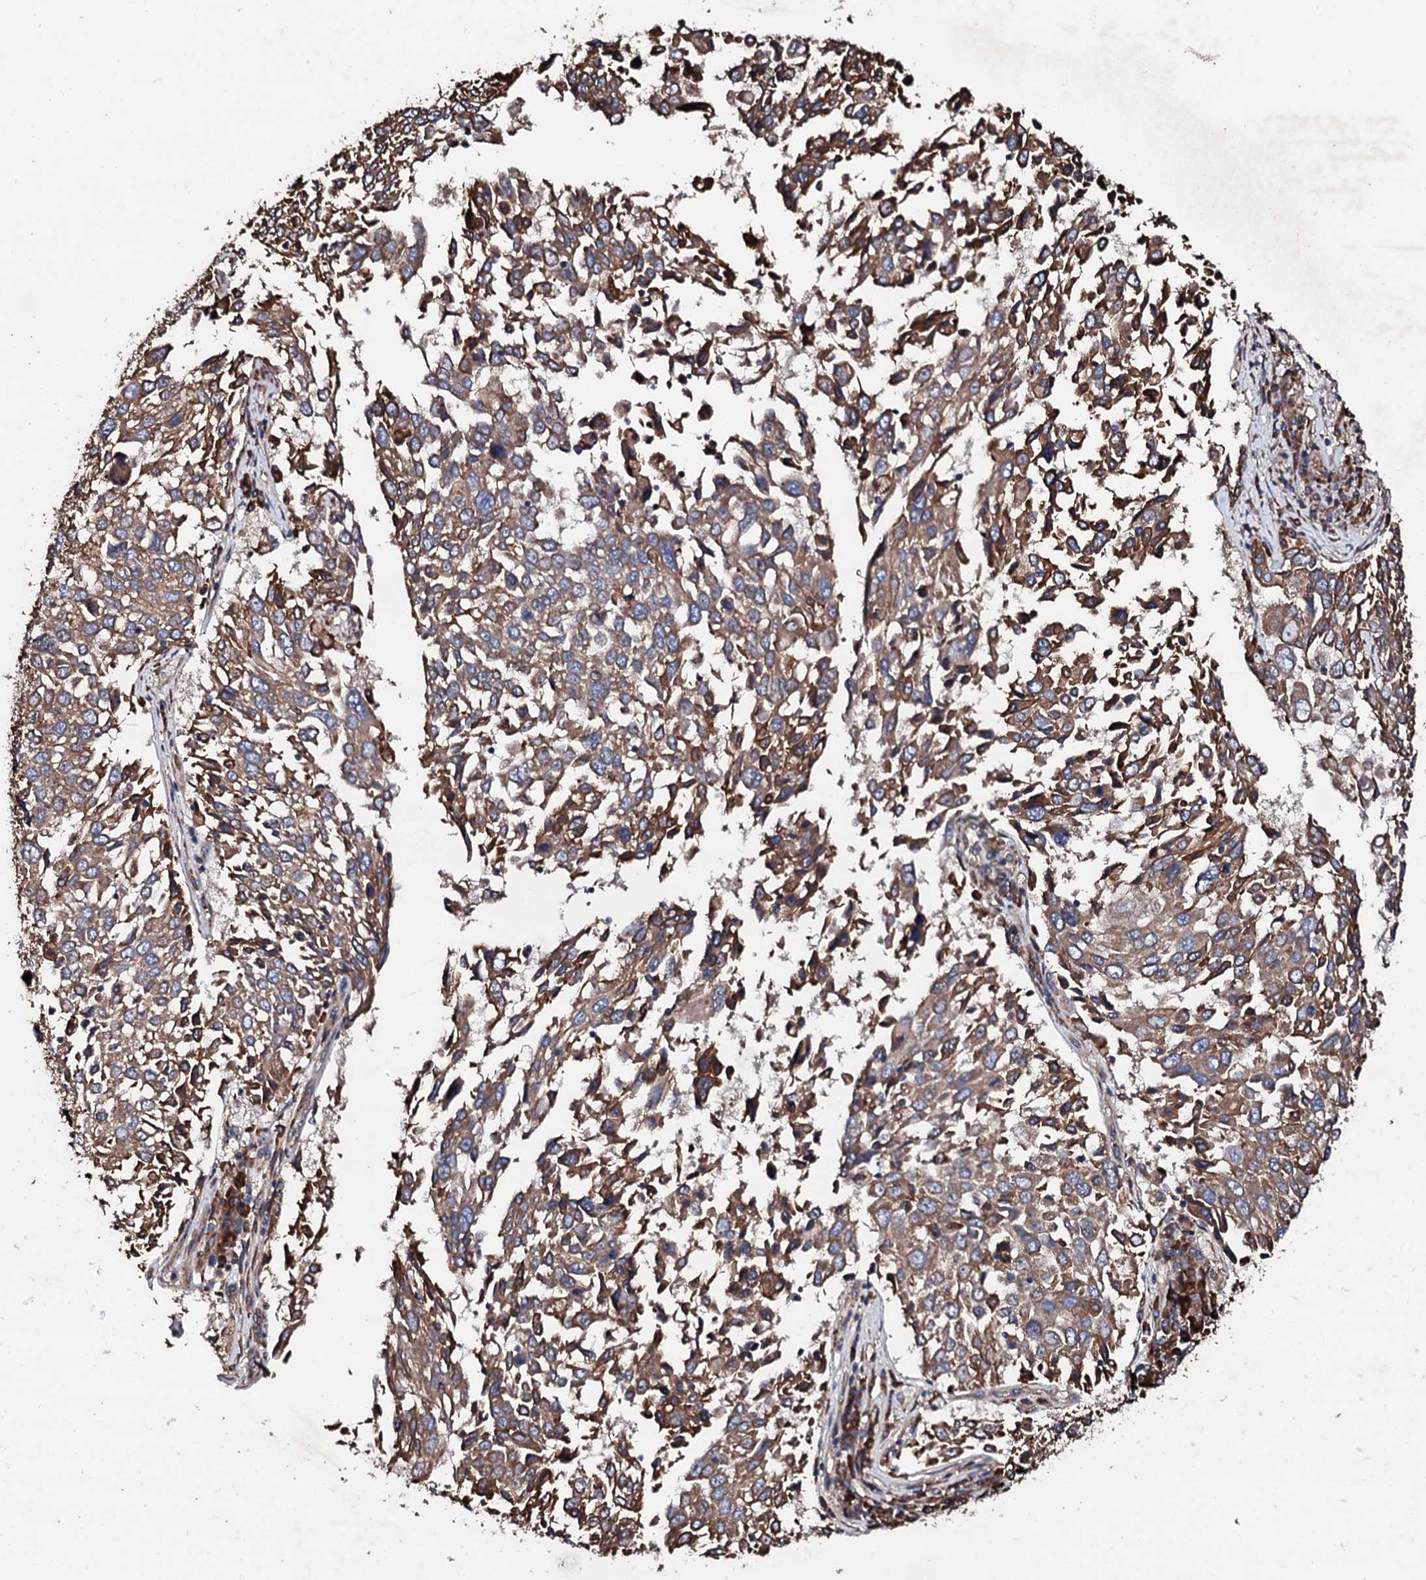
{"staining": {"intensity": "moderate", "quantity": ">75%", "location": "cytoplasmic/membranous"}, "tissue": "lung cancer", "cell_type": "Tumor cells", "image_type": "cancer", "snomed": [{"axis": "morphology", "description": "Squamous cell carcinoma, NOS"}, {"axis": "topography", "description": "Lung"}], "caption": "DAB immunohistochemical staining of human lung cancer reveals moderate cytoplasmic/membranous protein staining in about >75% of tumor cells. Ihc stains the protein in brown and the nuclei are stained blue.", "gene": "CKAP5", "patient": {"sex": "male", "age": 65}}